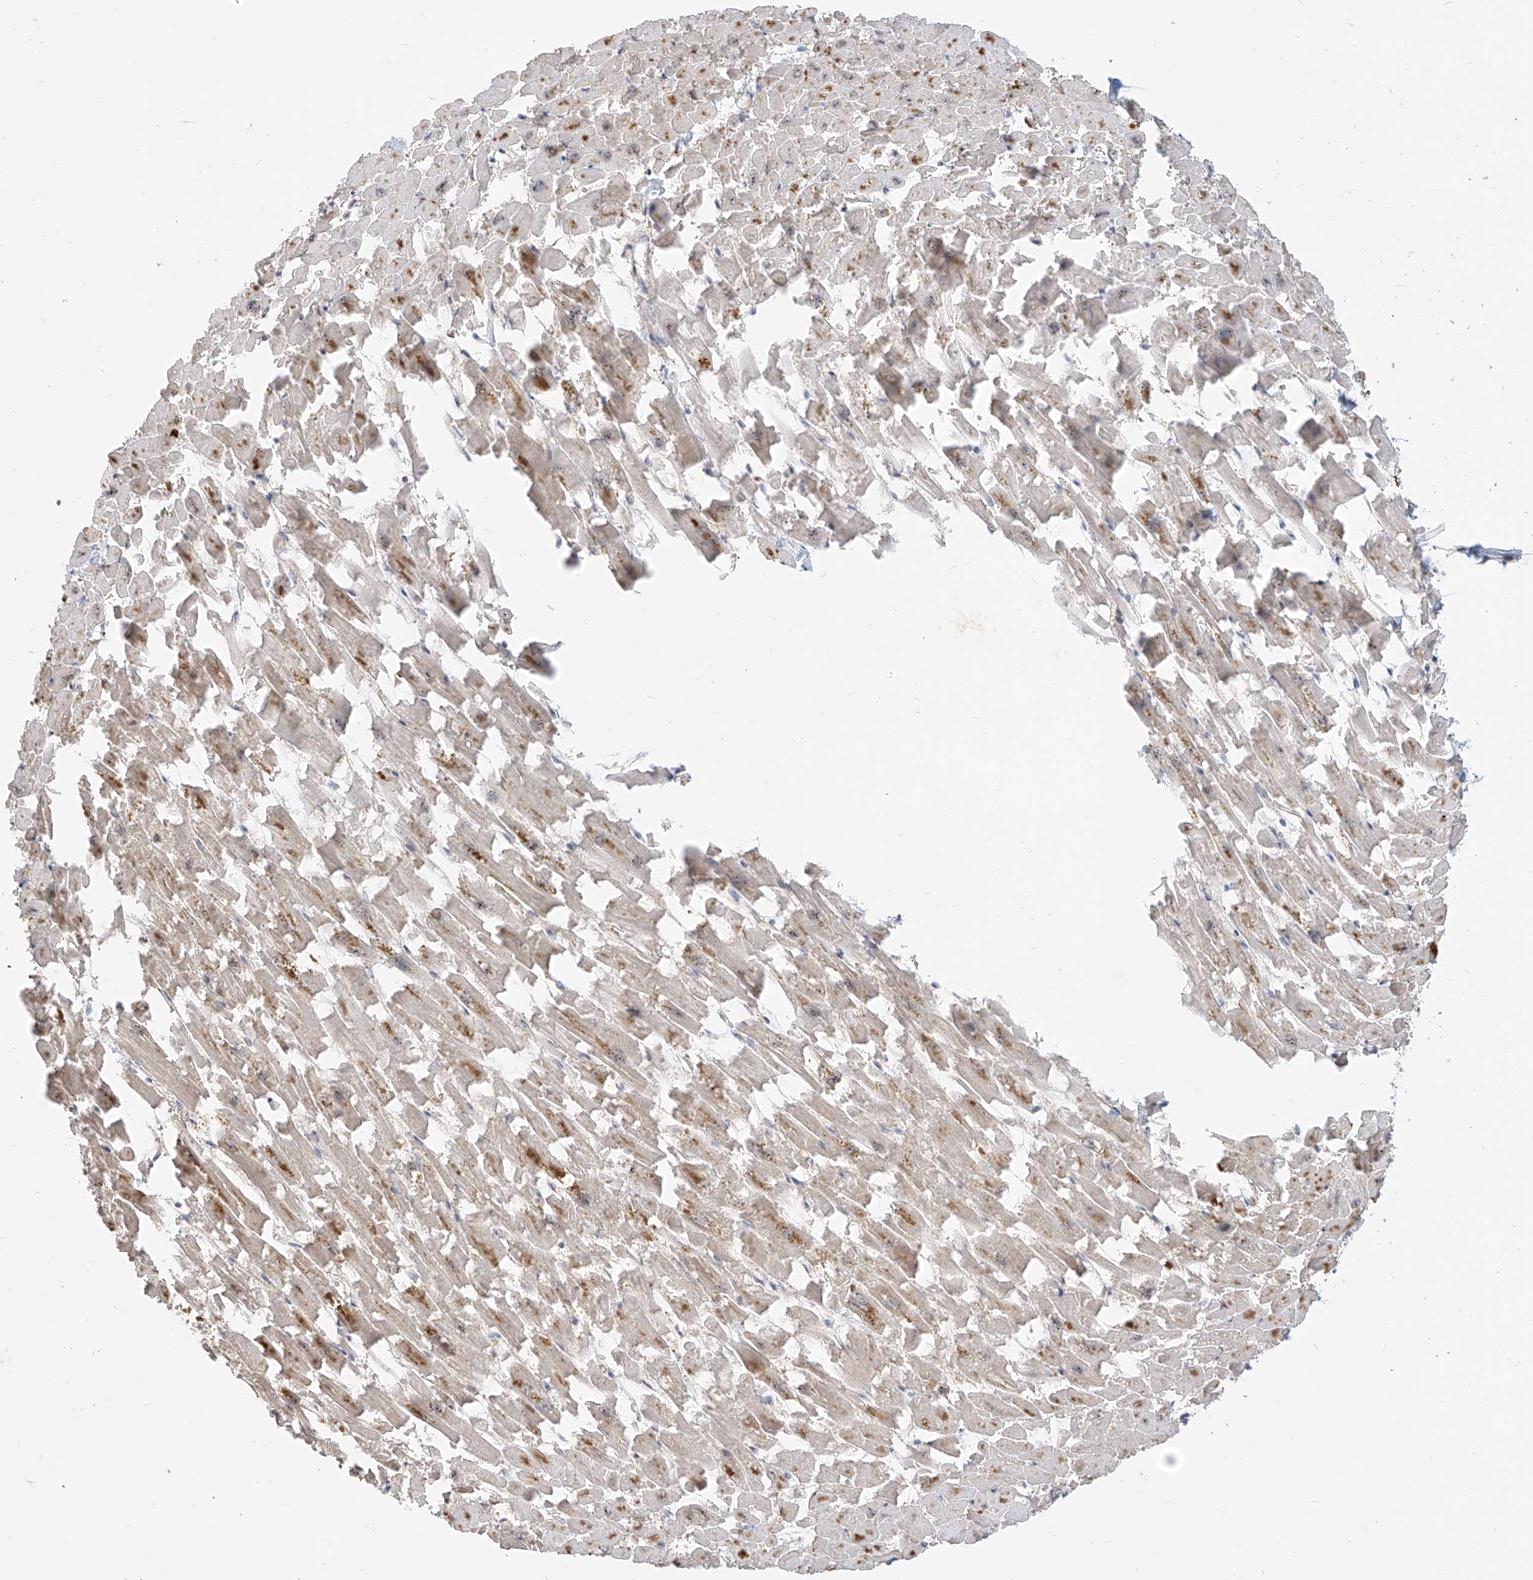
{"staining": {"intensity": "moderate", "quantity": ">75%", "location": "cytoplasmic/membranous"}, "tissue": "heart muscle", "cell_type": "Cardiomyocytes", "image_type": "normal", "snomed": [{"axis": "morphology", "description": "Normal tissue, NOS"}, {"axis": "topography", "description": "Heart"}], "caption": "Cardiomyocytes show medium levels of moderate cytoplasmic/membranous positivity in about >75% of cells in normal human heart muscle. (Brightfield microscopy of DAB IHC at high magnification).", "gene": "MTUS2", "patient": {"sex": "female", "age": 64}}